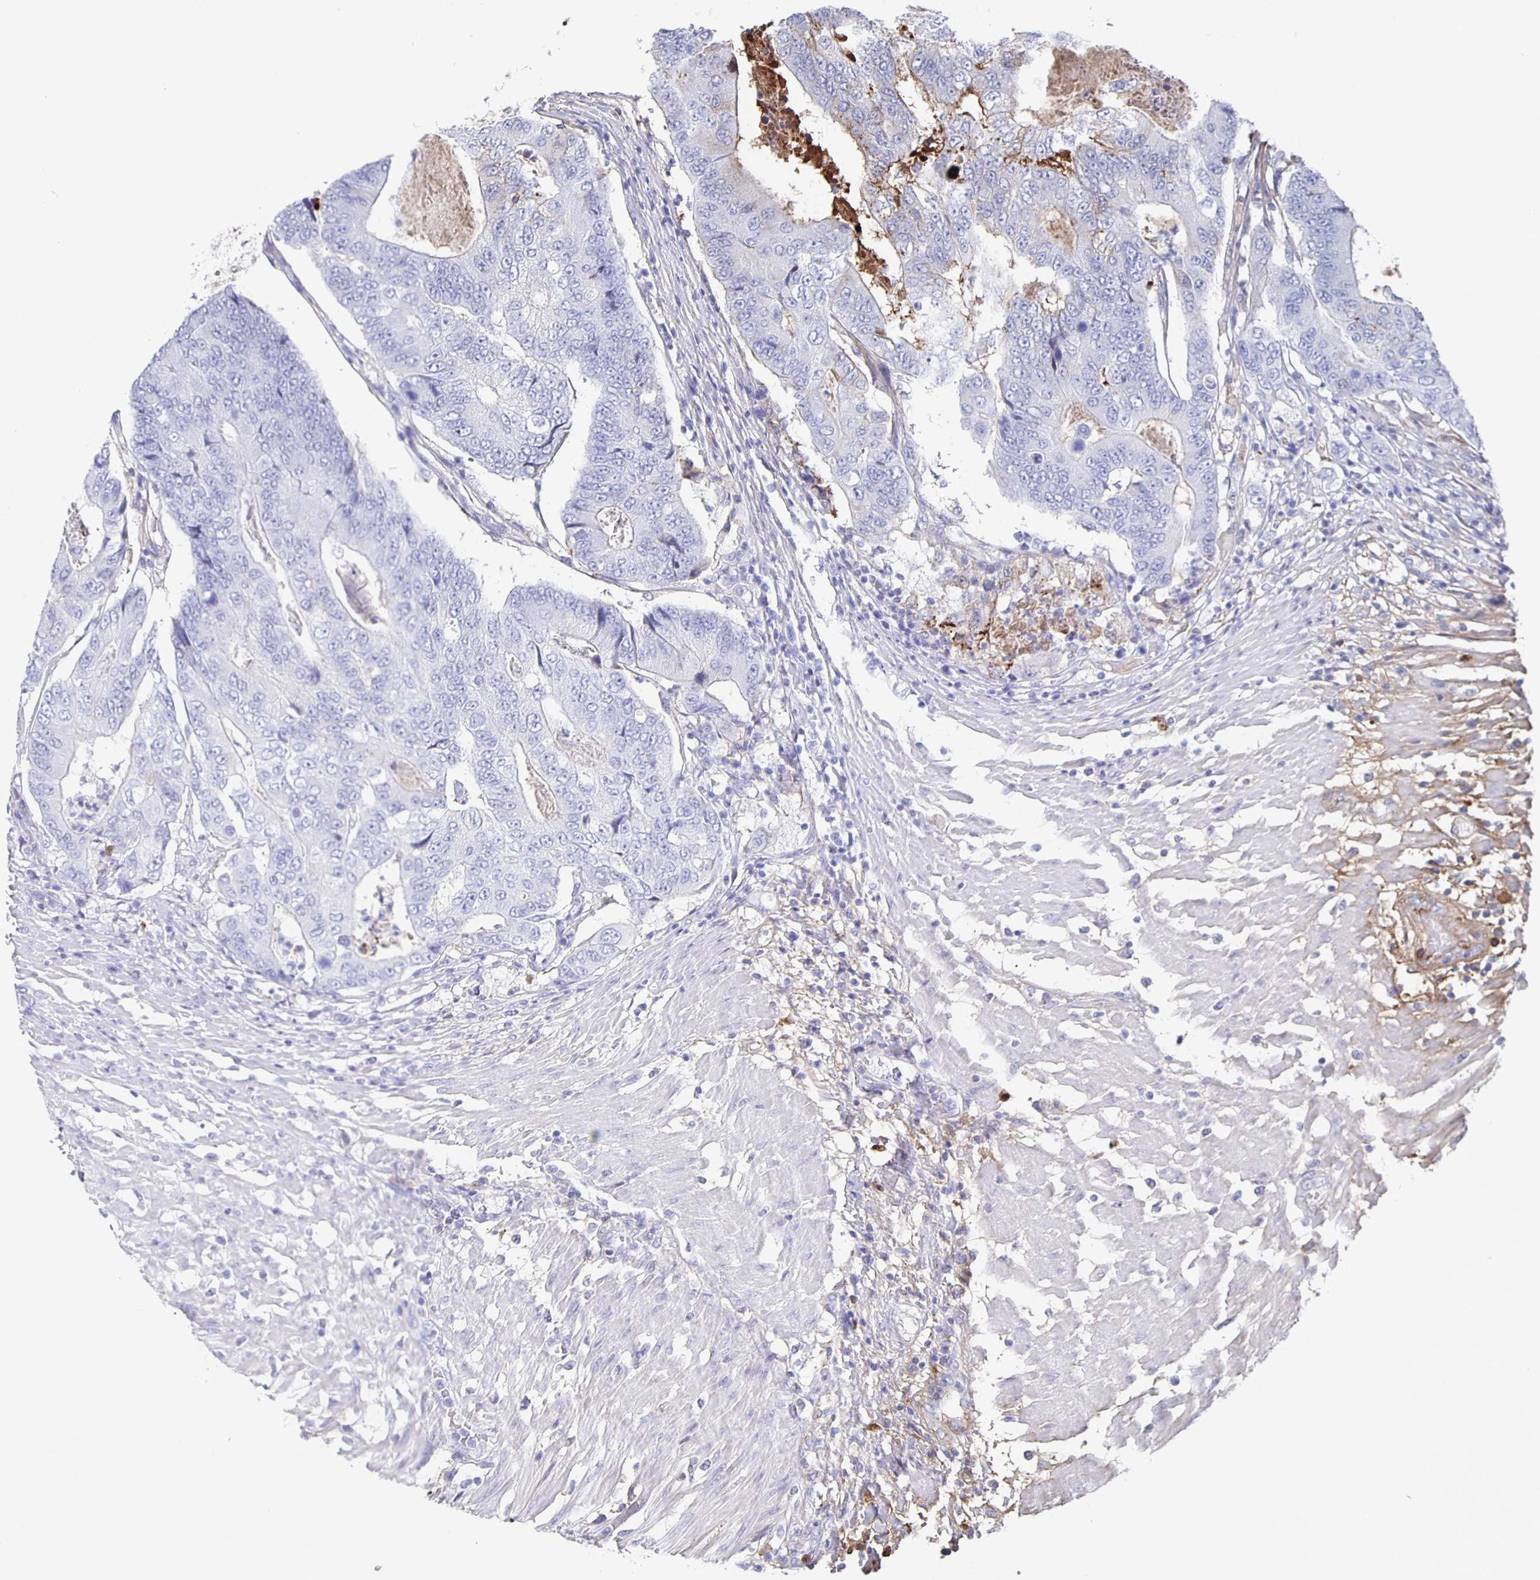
{"staining": {"intensity": "negative", "quantity": "none", "location": "none"}, "tissue": "colorectal cancer", "cell_type": "Tumor cells", "image_type": "cancer", "snomed": [{"axis": "morphology", "description": "Adenocarcinoma, NOS"}, {"axis": "topography", "description": "Colon"}], "caption": "An immunohistochemistry (IHC) image of colorectal adenocarcinoma is shown. There is no staining in tumor cells of colorectal adenocarcinoma.", "gene": "FGA", "patient": {"sex": "female", "age": 48}}